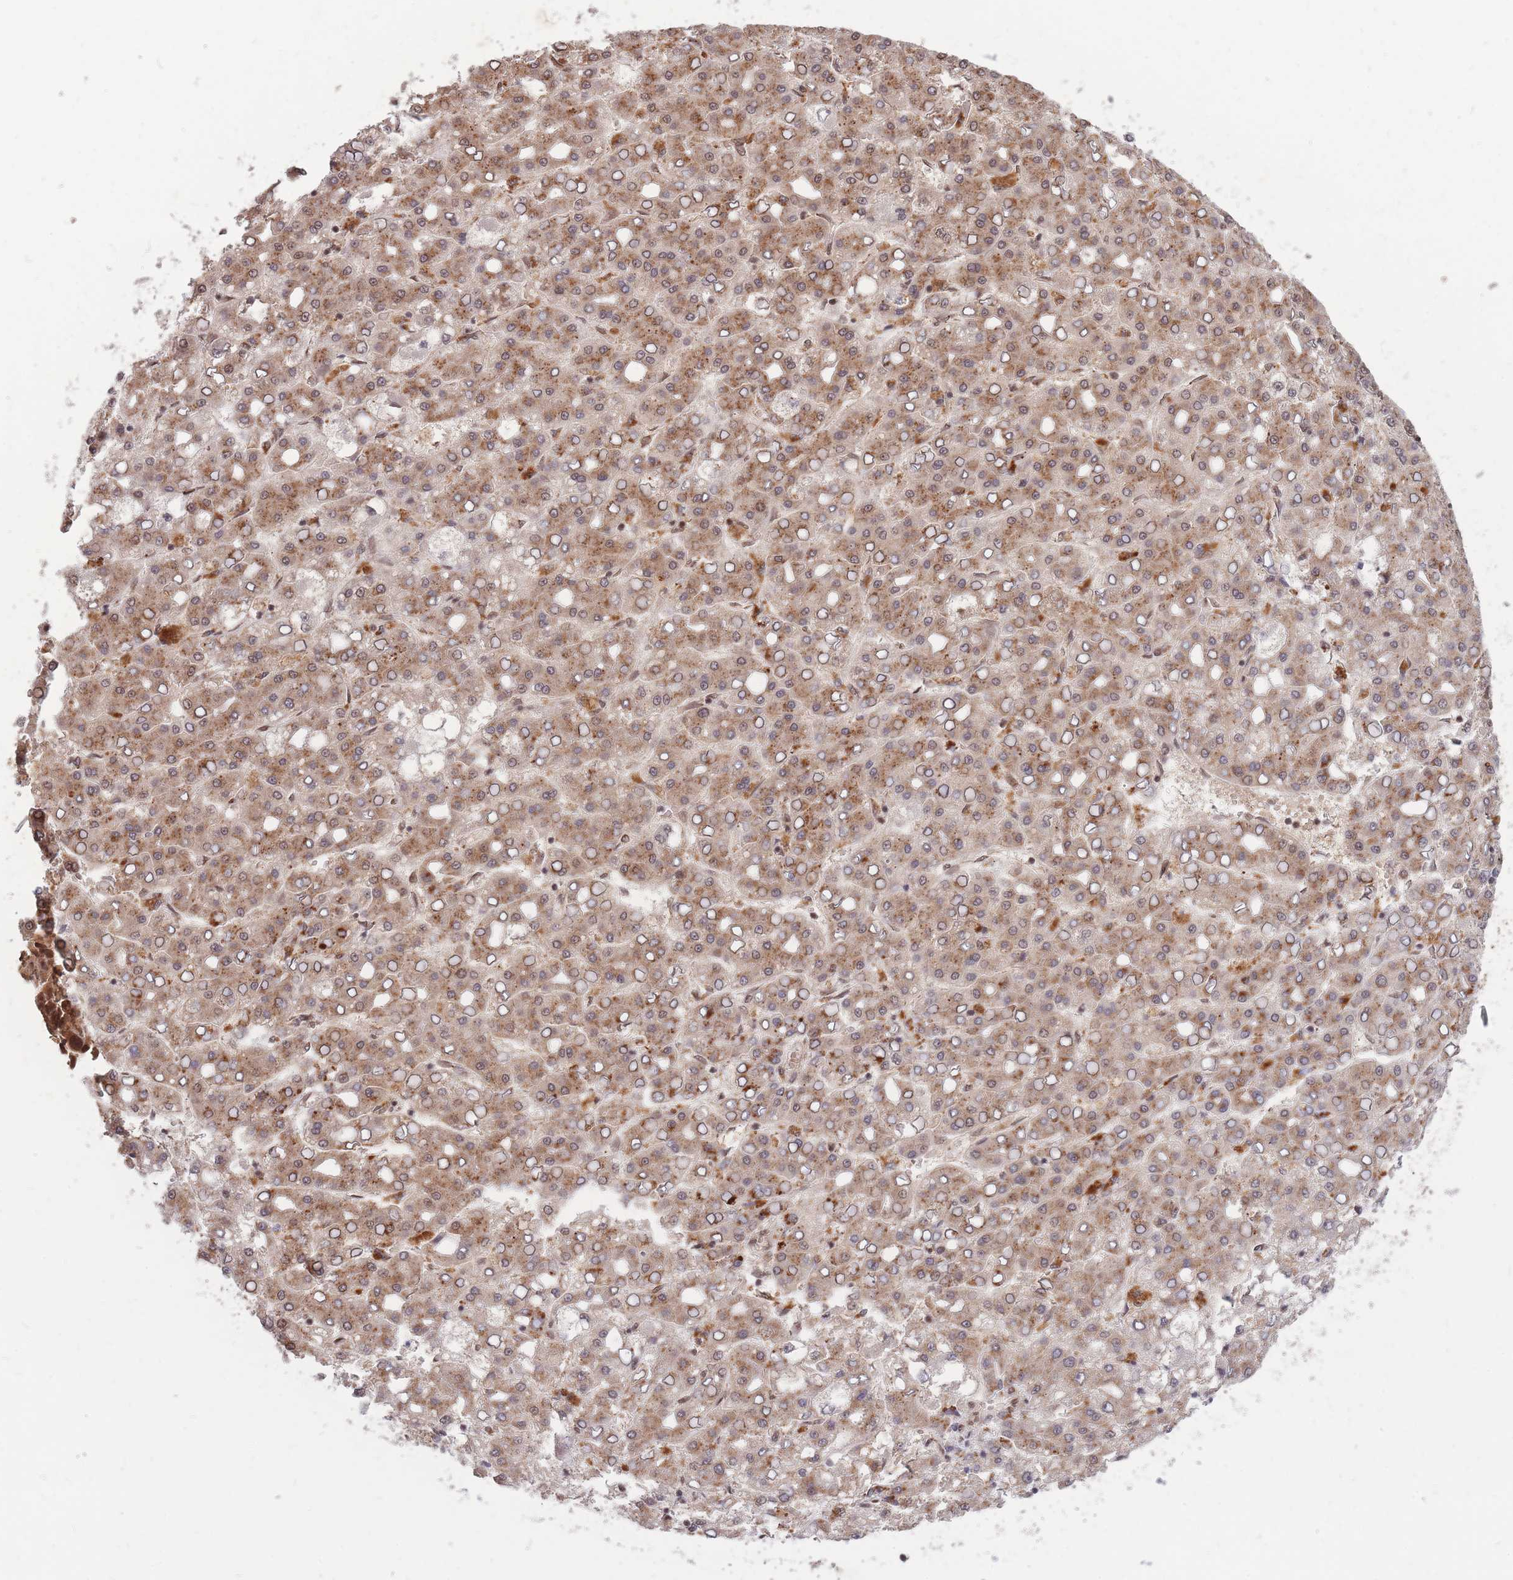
{"staining": {"intensity": "moderate", "quantity": ">75%", "location": "cytoplasmic/membranous,nuclear"}, "tissue": "liver cancer", "cell_type": "Tumor cells", "image_type": "cancer", "snomed": [{"axis": "morphology", "description": "Carcinoma, Hepatocellular, NOS"}, {"axis": "topography", "description": "Liver"}], "caption": "Moderate cytoplasmic/membranous and nuclear staining is appreciated in about >75% of tumor cells in hepatocellular carcinoma (liver).", "gene": "SRA1", "patient": {"sex": "male", "age": 65}}